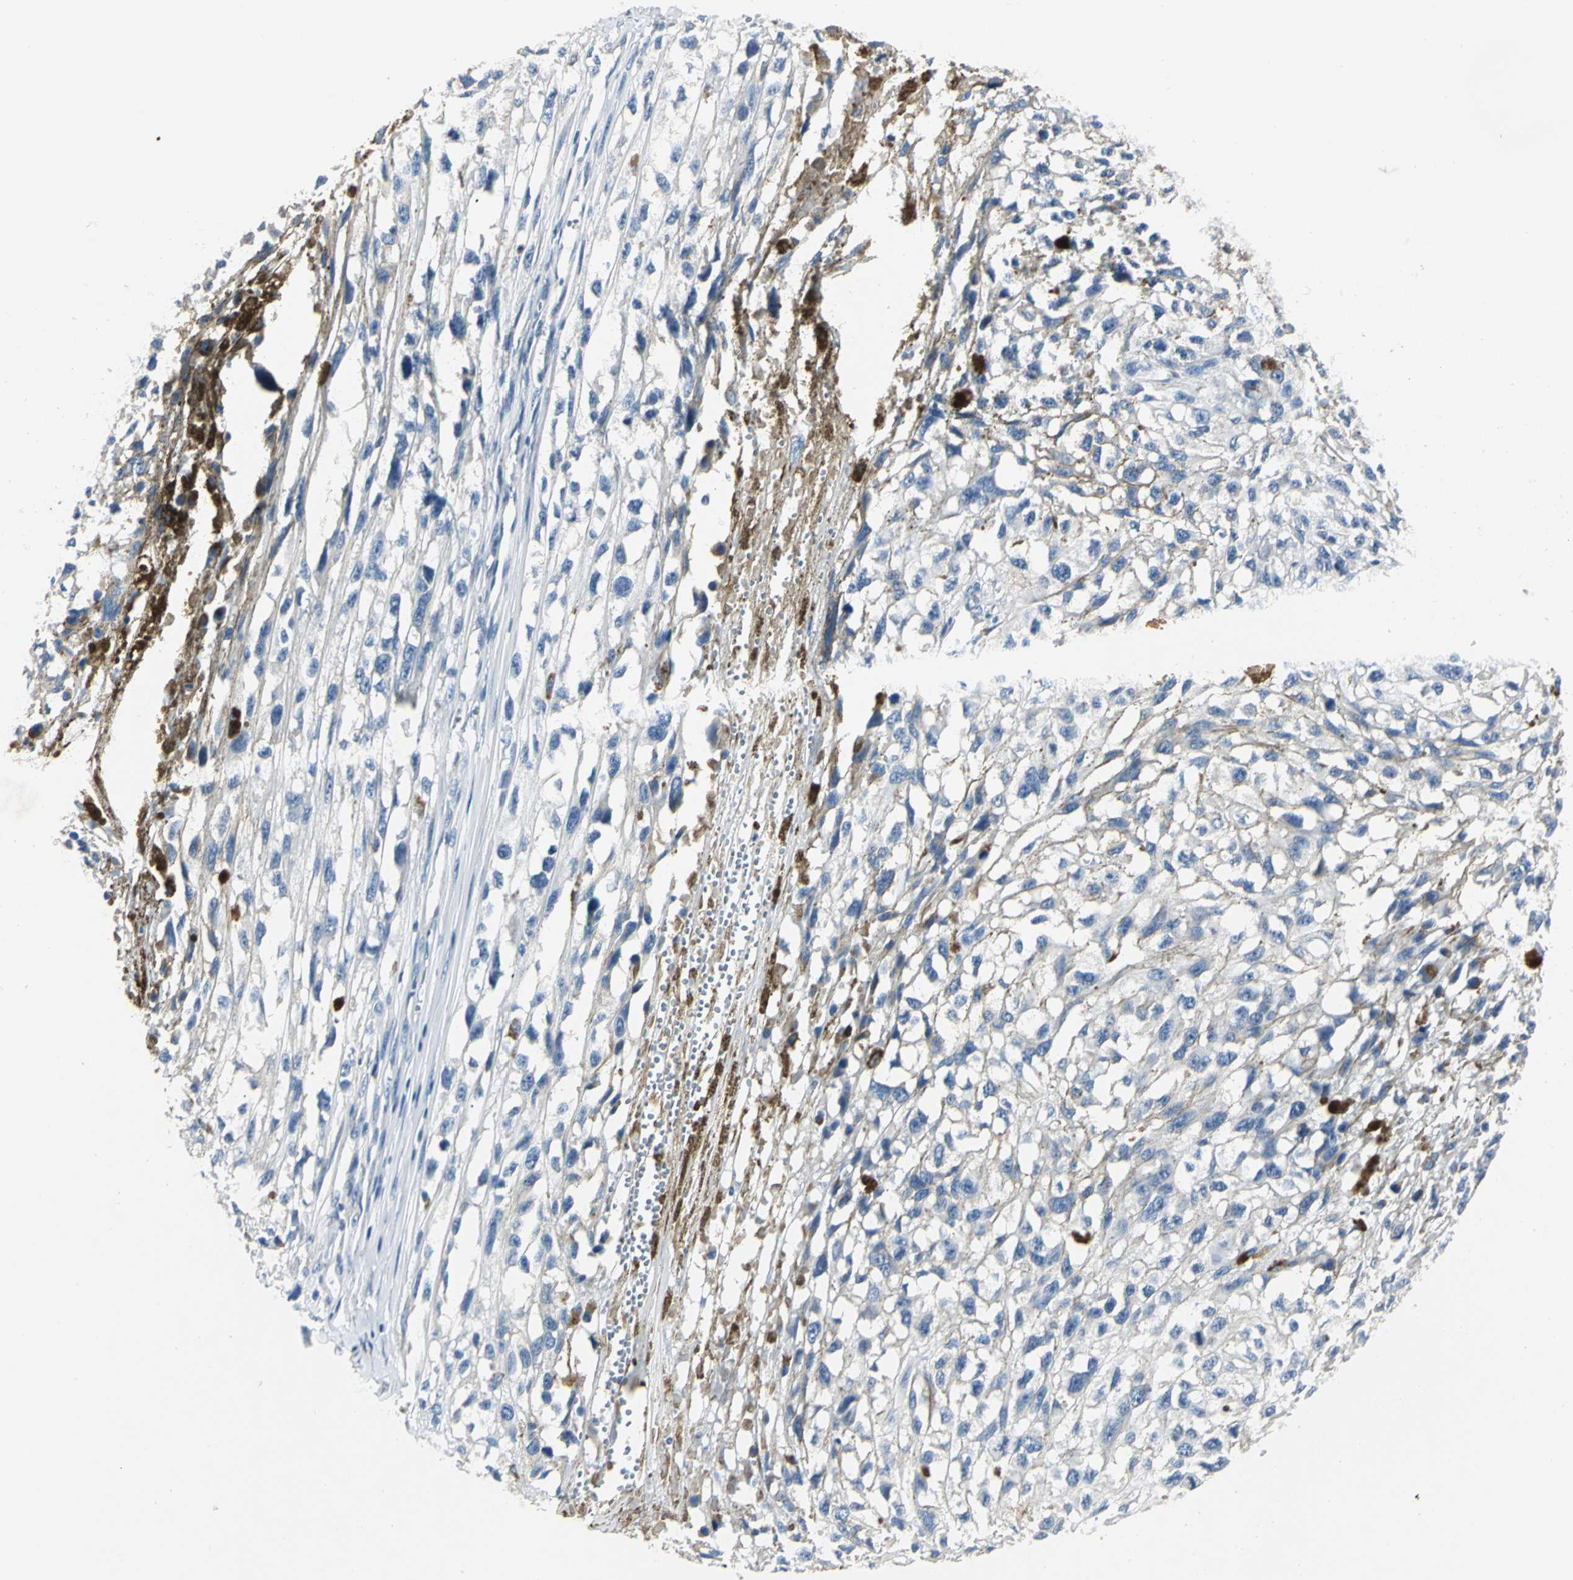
{"staining": {"intensity": "negative", "quantity": "none", "location": "none"}, "tissue": "melanoma", "cell_type": "Tumor cells", "image_type": "cancer", "snomed": [{"axis": "morphology", "description": "Malignant melanoma, Metastatic site"}, {"axis": "topography", "description": "Lymph node"}], "caption": "Tumor cells show no significant protein positivity in malignant melanoma (metastatic site). (DAB immunohistochemistry with hematoxylin counter stain).", "gene": "RIPOR1", "patient": {"sex": "male", "age": 59}}